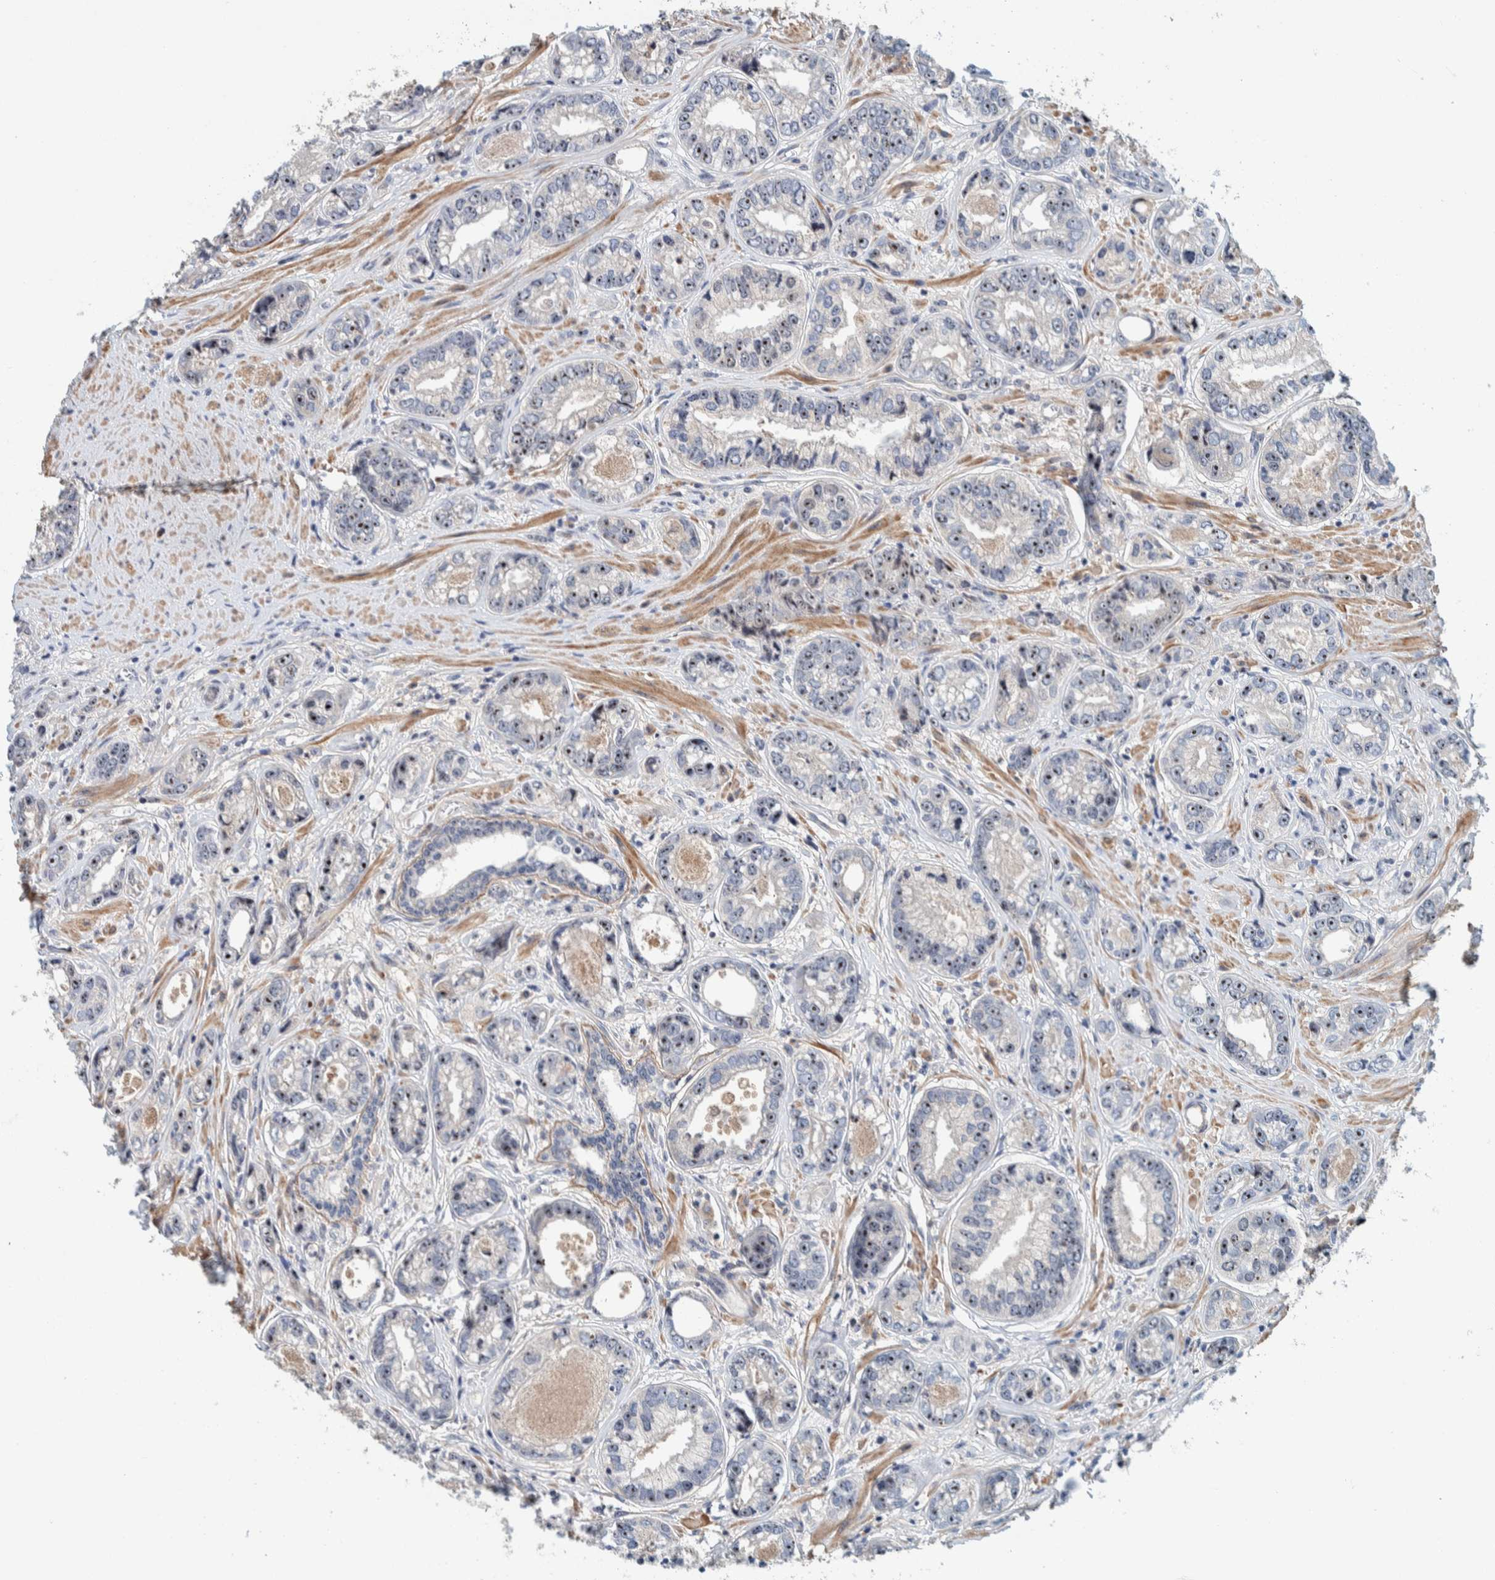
{"staining": {"intensity": "strong", "quantity": ">75%", "location": "nuclear"}, "tissue": "prostate cancer", "cell_type": "Tumor cells", "image_type": "cancer", "snomed": [{"axis": "morphology", "description": "Adenocarcinoma, High grade"}, {"axis": "topography", "description": "Prostate"}], "caption": "DAB immunohistochemical staining of human prostate cancer (adenocarcinoma (high-grade)) demonstrates strong nuclear protein staining in about >75% of tumor cells.", "gene": "NOL11", "patient": {"sex": "male", "age": 61}}